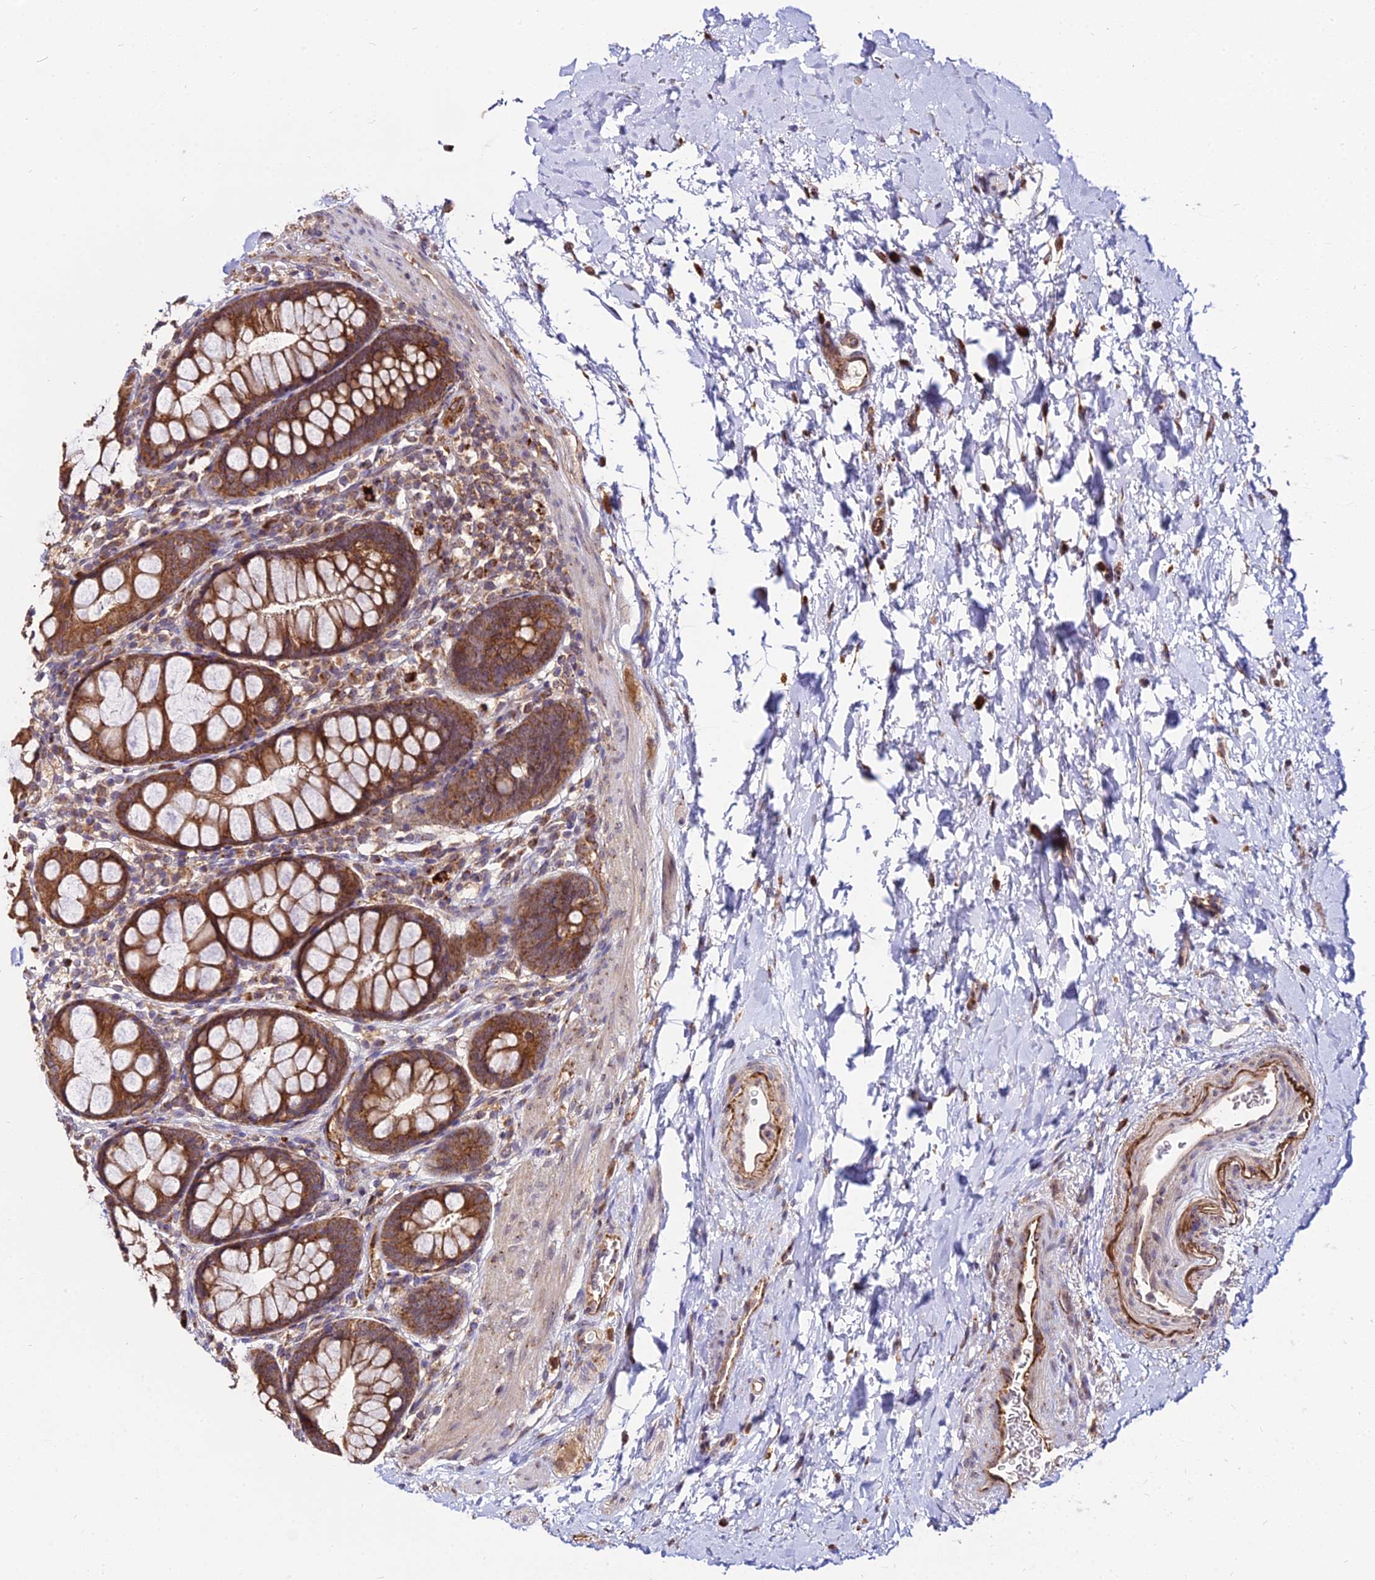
{"staining": {"intensity": "moderate", "quantity": ">75%", "location": "cytoplasmic/membranous"}, "tissue": "colon", "cell_type": "Endothelial cells", "image_type": "normal", "snomed": [{"axis": "morphology", "description": "Normal tissue, NOS"}, {"axis": "topography", "description": "Colon"}], "caption": "Colon stained for a protein reveals moderate cytoplasmic/membranous positivity in endothelial cells. The staining was performed using DAB (3,3'-diaminobenzidine) to visualize the protein expression in brown, while the nuclei were stained in blue with hematoxylin (Magnification: 20x).", "gene": "ENSG00000258465", "patient": {"sex": "female", "age": 62}}